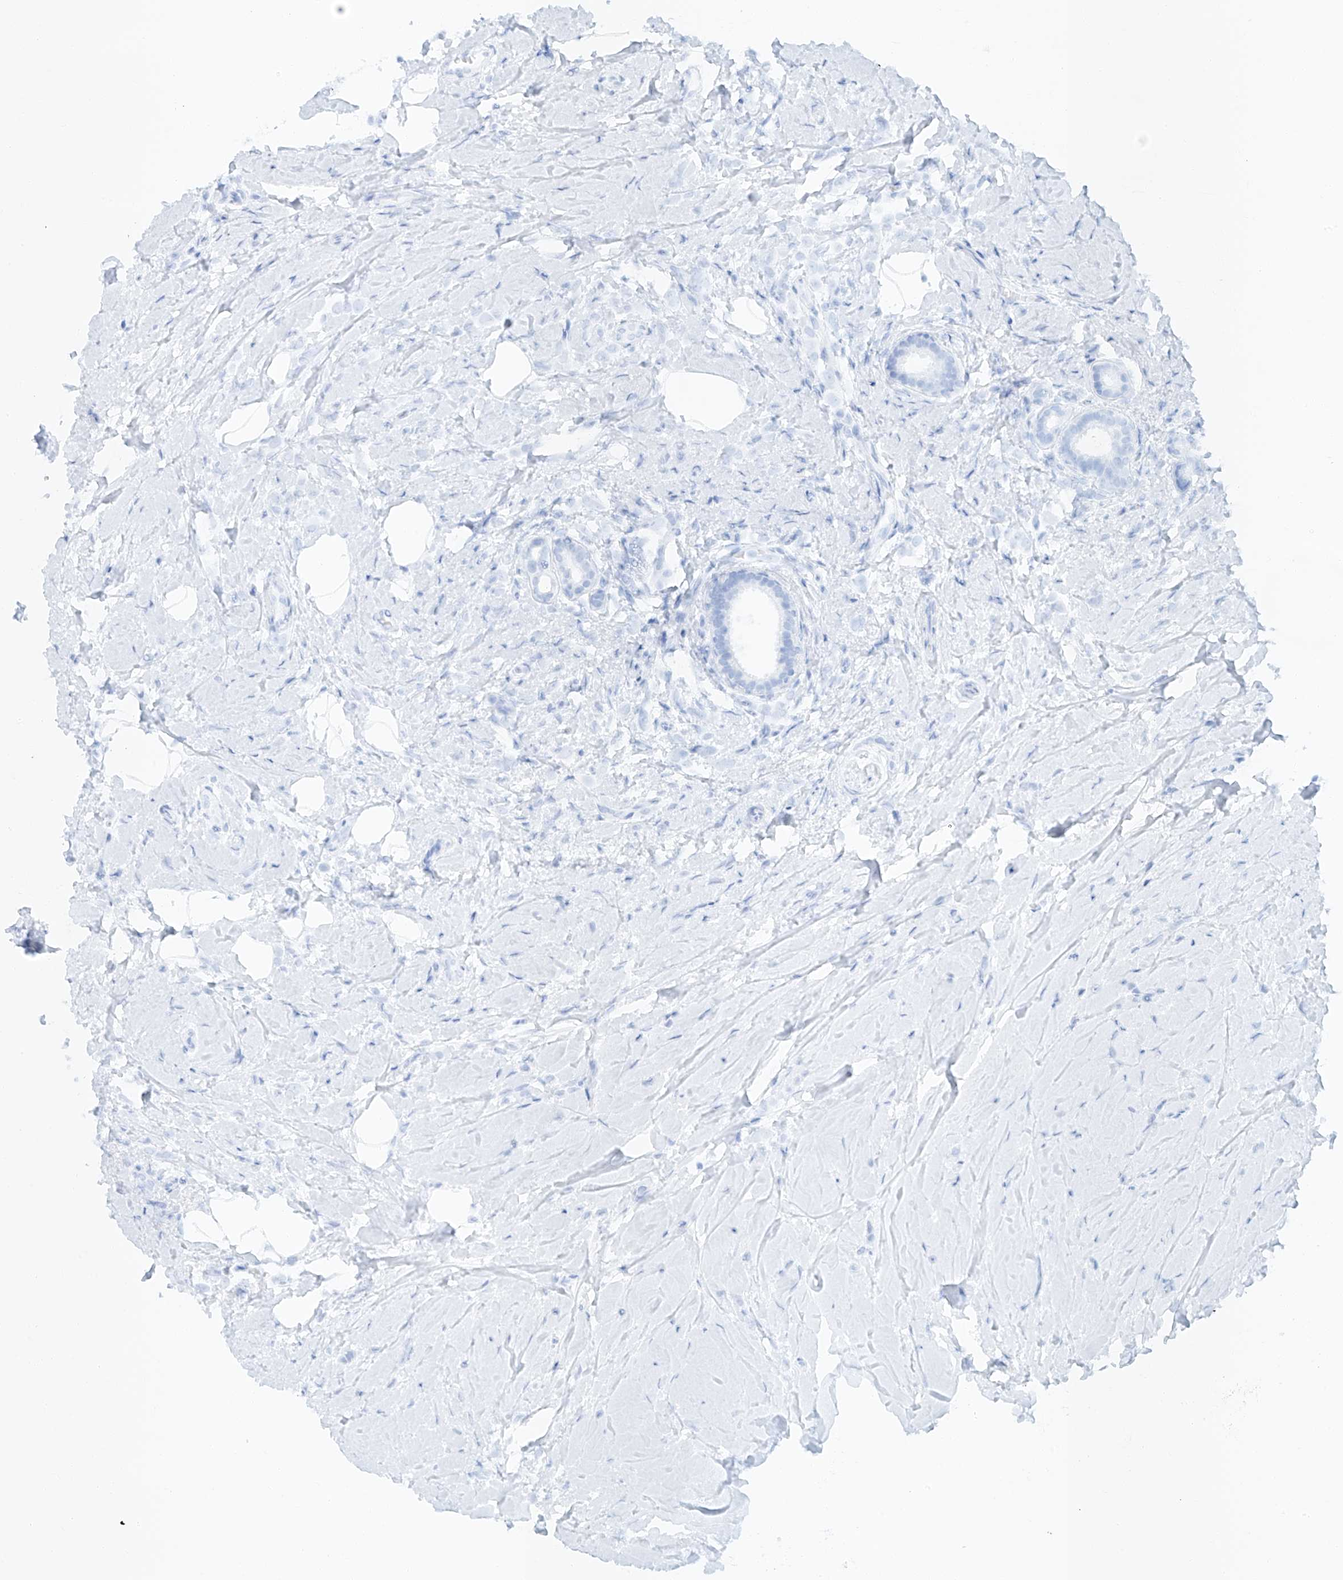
{"staining": {"intensity": "negative", "quantity": "none", "location": "none"}, "tissue": "breast cancer", "cell_type": "Tumor cells", "image_type": "cancer", "snomed": [{"axis": "morphology", "description": "Lobular carcinoma"}, {"axis": "topography", "description": "Breast"}], "caption": "Immunohistochemistry of human breast cancer (lobular carcinoma) reveals no positivity in tumor cells. (Immunohistochemistry (ihc), brightfield microscopy, high magnification).", "gene": "AJM1", "patient": {"sex": "female", "age": 47}}